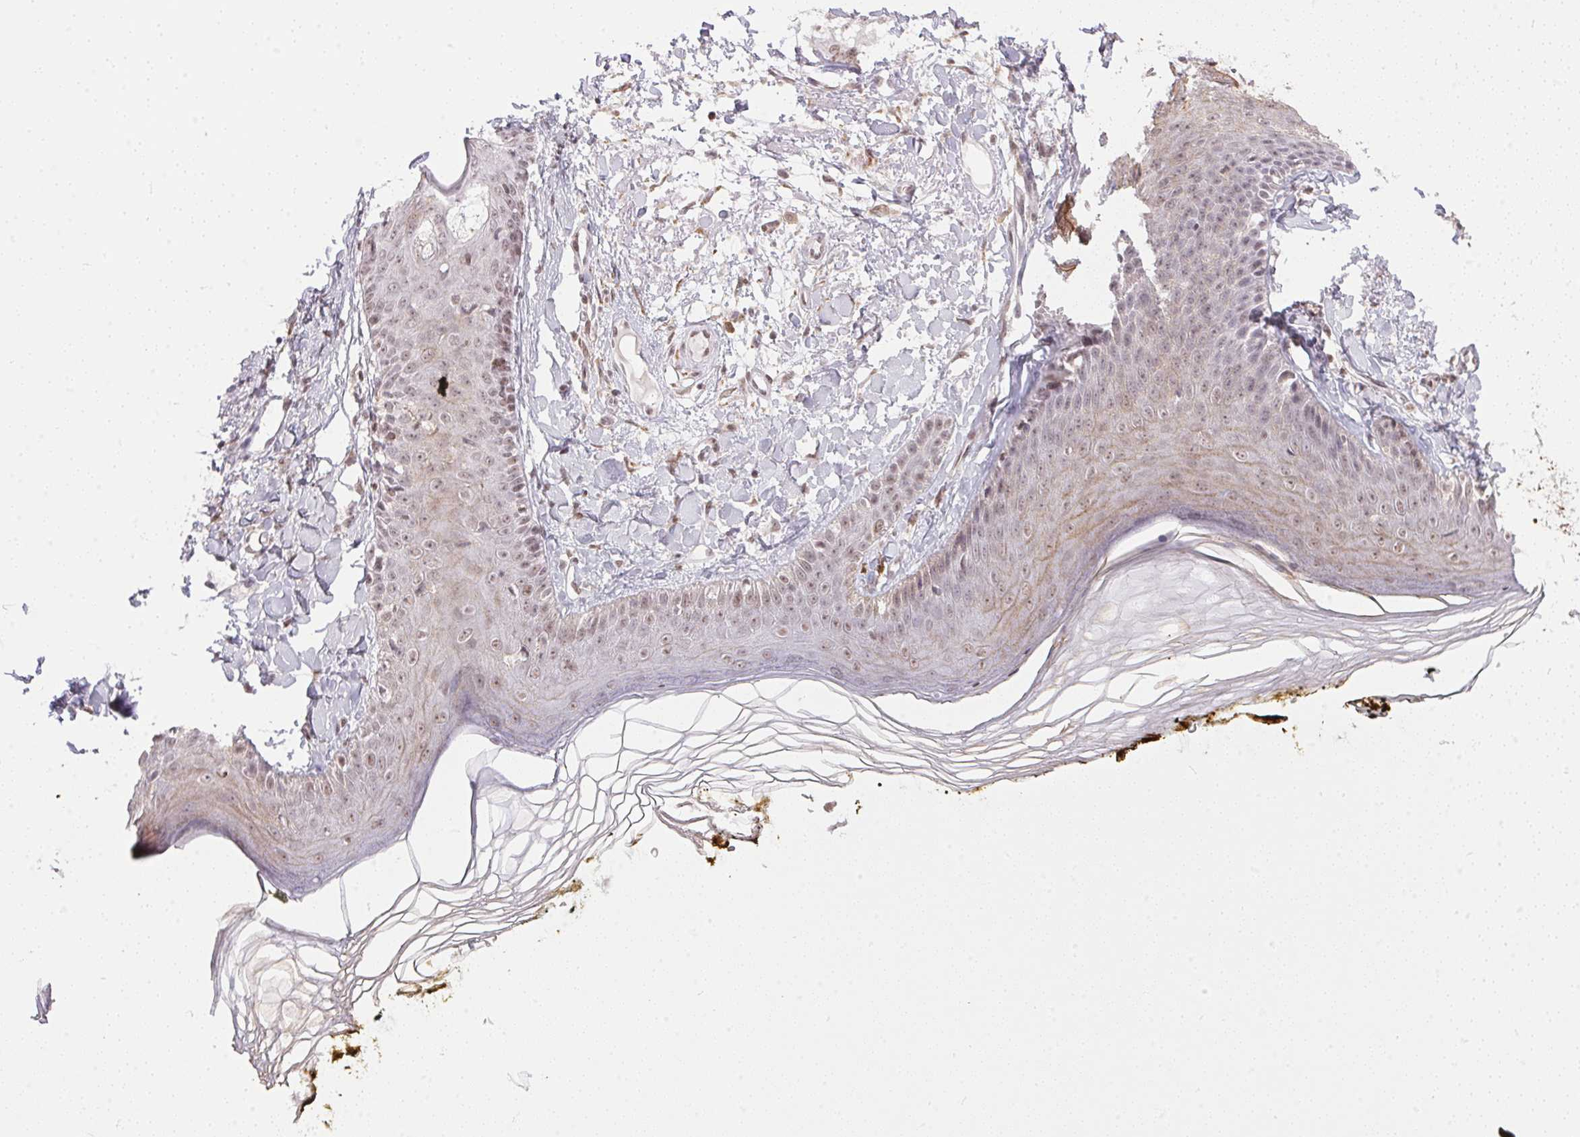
{"staining": {"intensity": "moderate", "quantity": ">75%", "location": "nuclear"}, "tissue": "skin", "cell_type": "Fibroblasts", "image_type": "normal", "snomed": [{"axis": "morphology", "description": "Normal tissue, NOS"}, {"axis": "topography", "description": "Skin"}], "caption": "The image exhibits staining of unremarkable skin, revealing moderate nuclear protein staining (brown color) within fibroblasts. (brown staining indicates protein expression, while blue staining denotes nuclei).", "gene": "NFE2L1", "patient": {"sex": "male", "age": 76}}